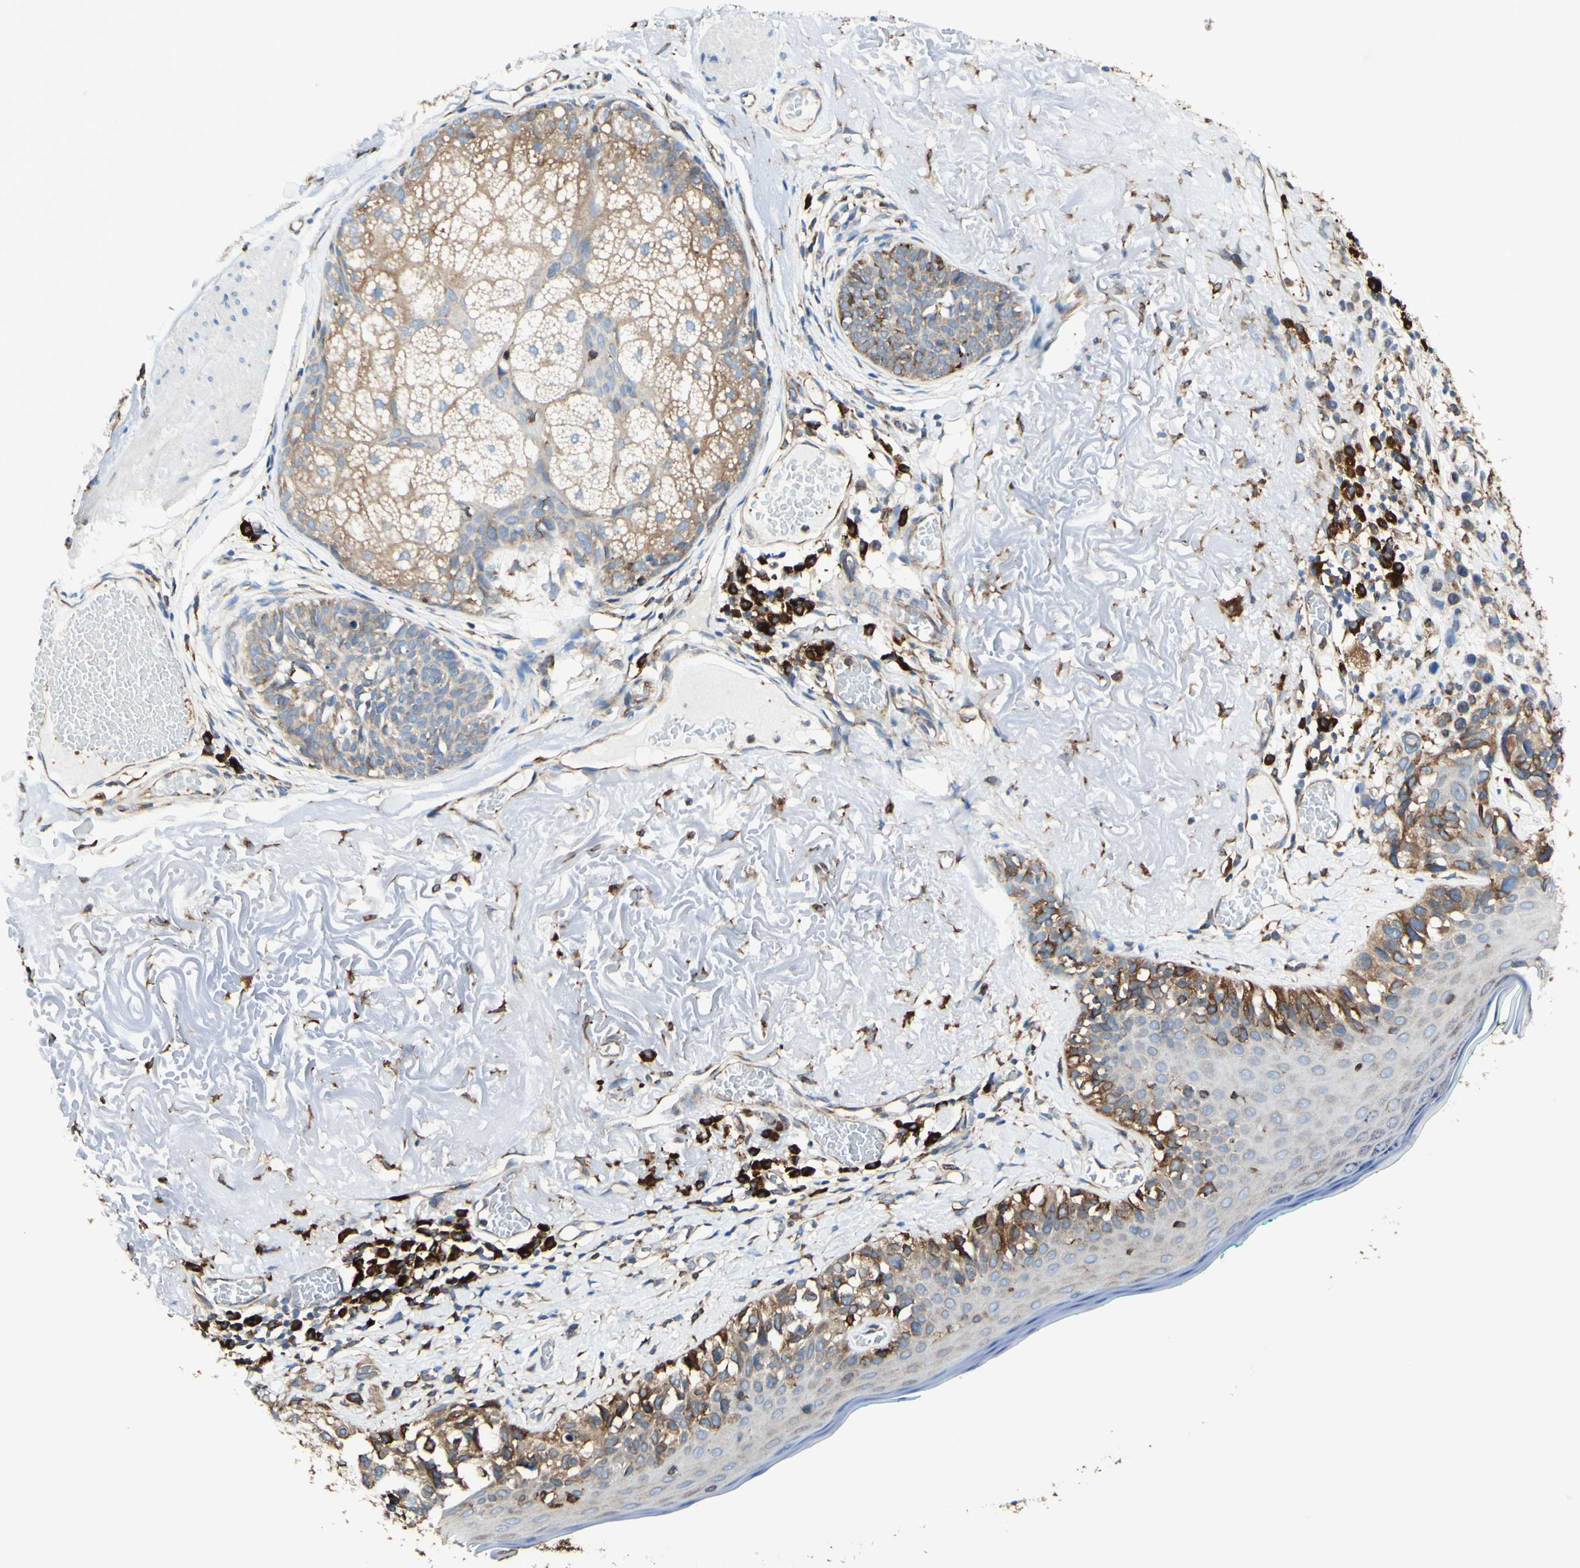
{"staining": {"intensity": "moderate", "quantity": ">75%", "location": "cytoplasmic/membranous"}, "tissue": "melanoma", "cell_type": "Tumor cells", "image_type": "cancer", "snomed": [{"axis": "morphology", "description": "Malignant melanoma in situ"}, {"axis": "morphology", "description": "Malignant melanoma, NOS"}, {"axis": "topography", "description": "Skin"}], "caption": "A high-resolution histopathology image shows immunohistochemistry (IHC) staining of melanoma, which exhibits moderate cytoplasmic/membranous expression in approximately >75% of tumor cells. The protein is shown in brown color, while the nuclei are stained blue.", "gene": "DNAJB11", "patient": {"sex": "female", "age": 88}}